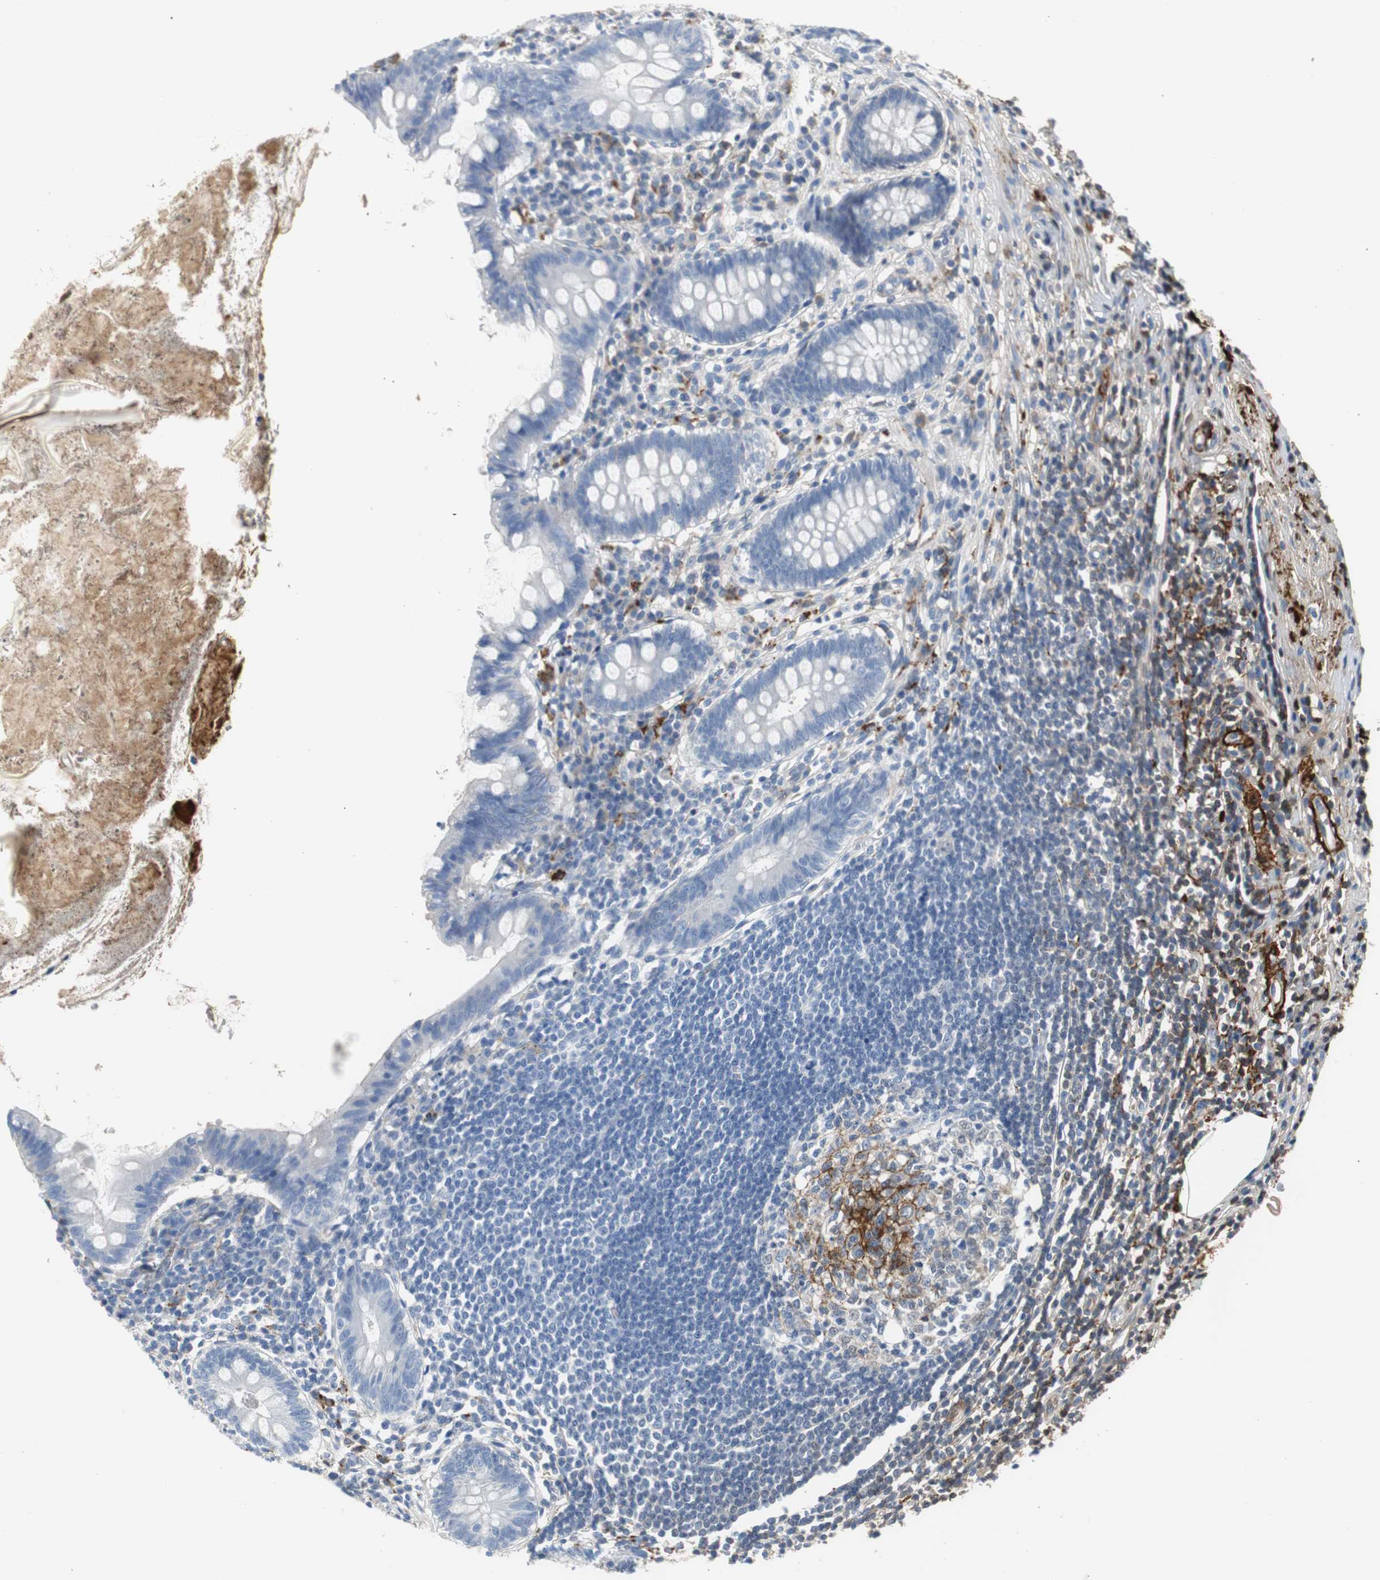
{"staining": {"intensity": "negative", "quantity": "none", "location": "none"}, "tissue": "appendix", "cell_type": "Glandular cells", "image_type": "normal", "snomed": [{"axis": "morphology", "description": "Normal tissue, NOS"}, {"axis": "topography", "description": "Appendix"}], "caption": "This is an immunohistochemistry micrograph of benign appendix. There is no positivity in glandular cells.", "gene": "APCS", "patient": {"sex": "female", "age": 50}}